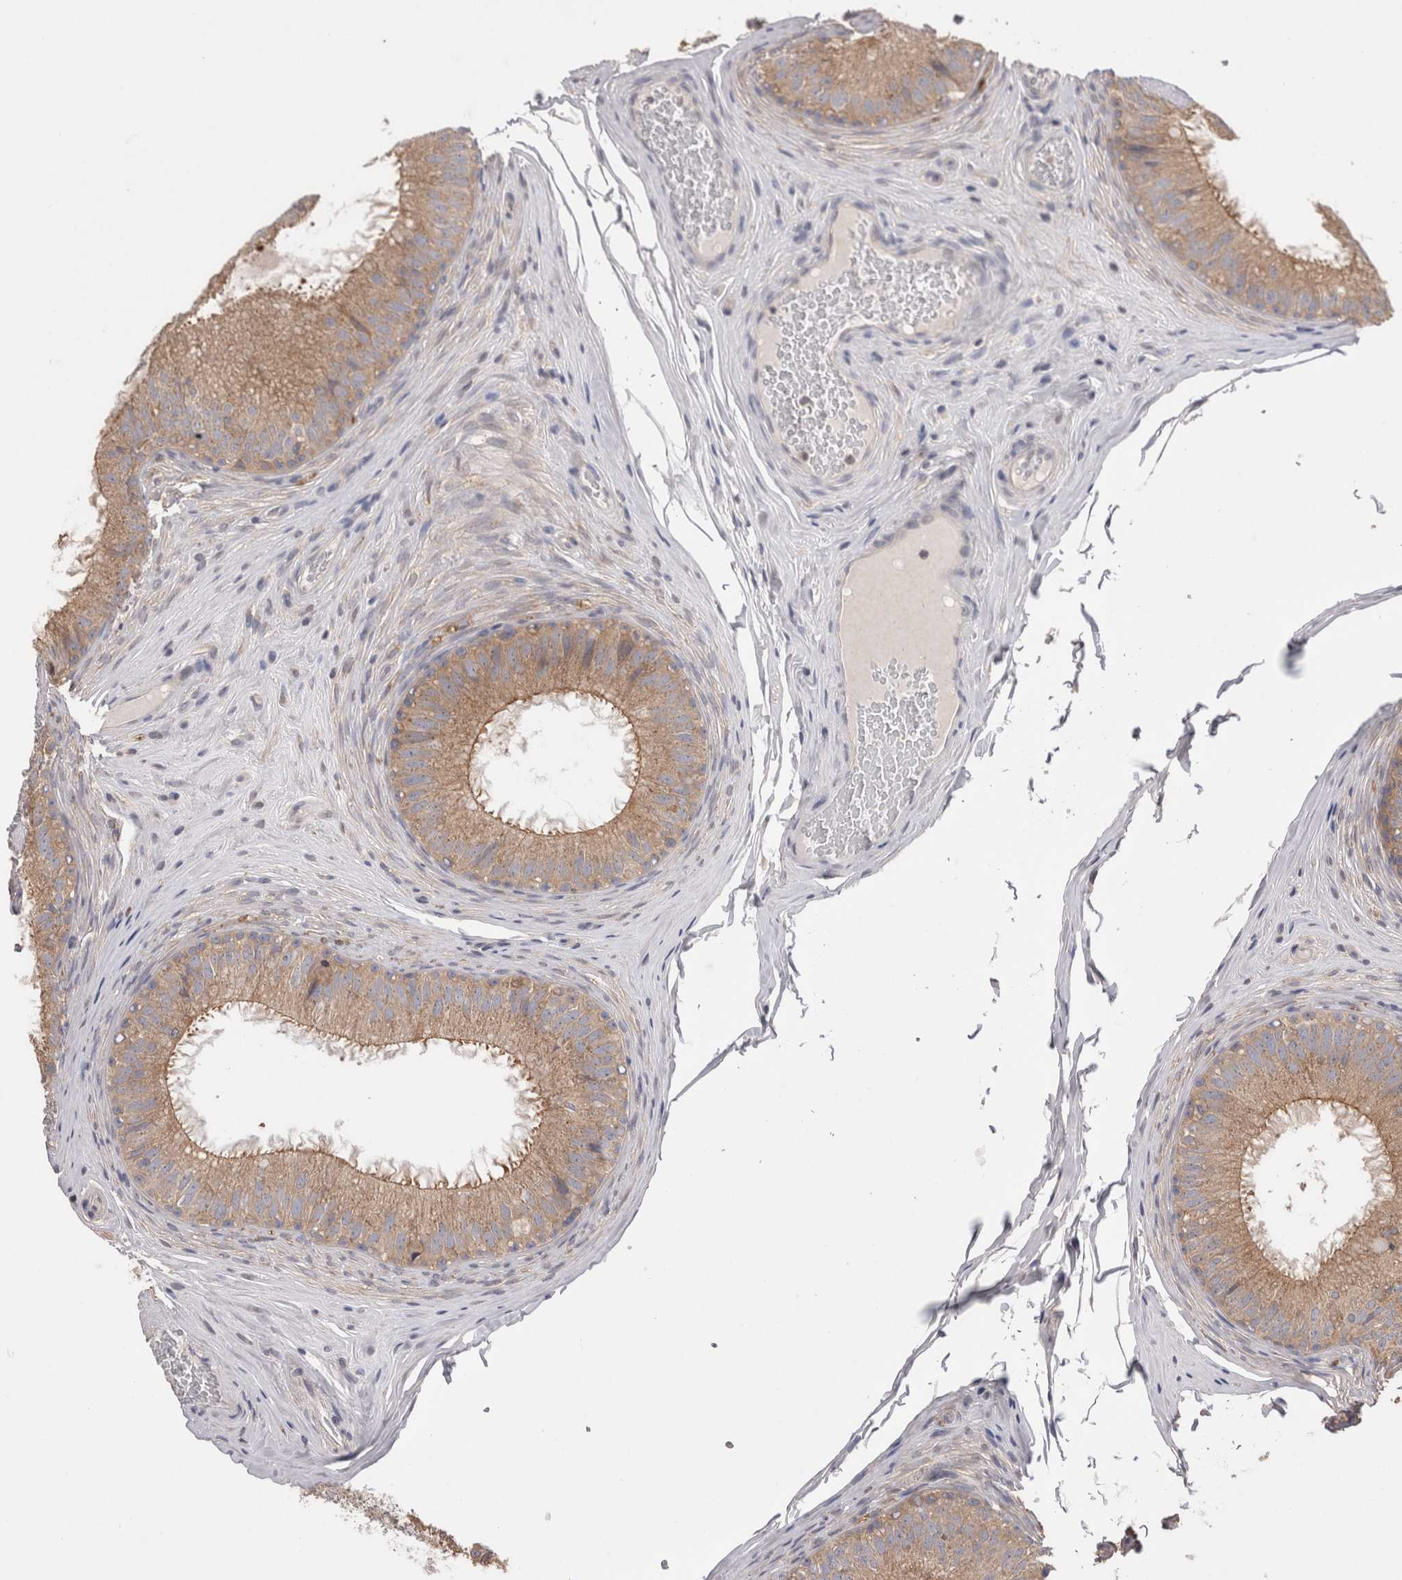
{"staining": {"intensity": "moderate", "quantity": ">75%", "location": "cytoplasmic/membranous"}, "tissue": "epididymis", "cell_type": "Glandular cells", "image_type": "normal", "snomed": [{"axis": "morphology", "description": "Normal tissue, NOS"}, {"axis": "topography", "description": "Epididymis"}], "caption": "Normal epididymis exhibits moderate cytoplasmic/membranous expression in approximately >75% of glandular cells.", "gene": "OTOR", "patient": {"sex": "male", "age": 32}}